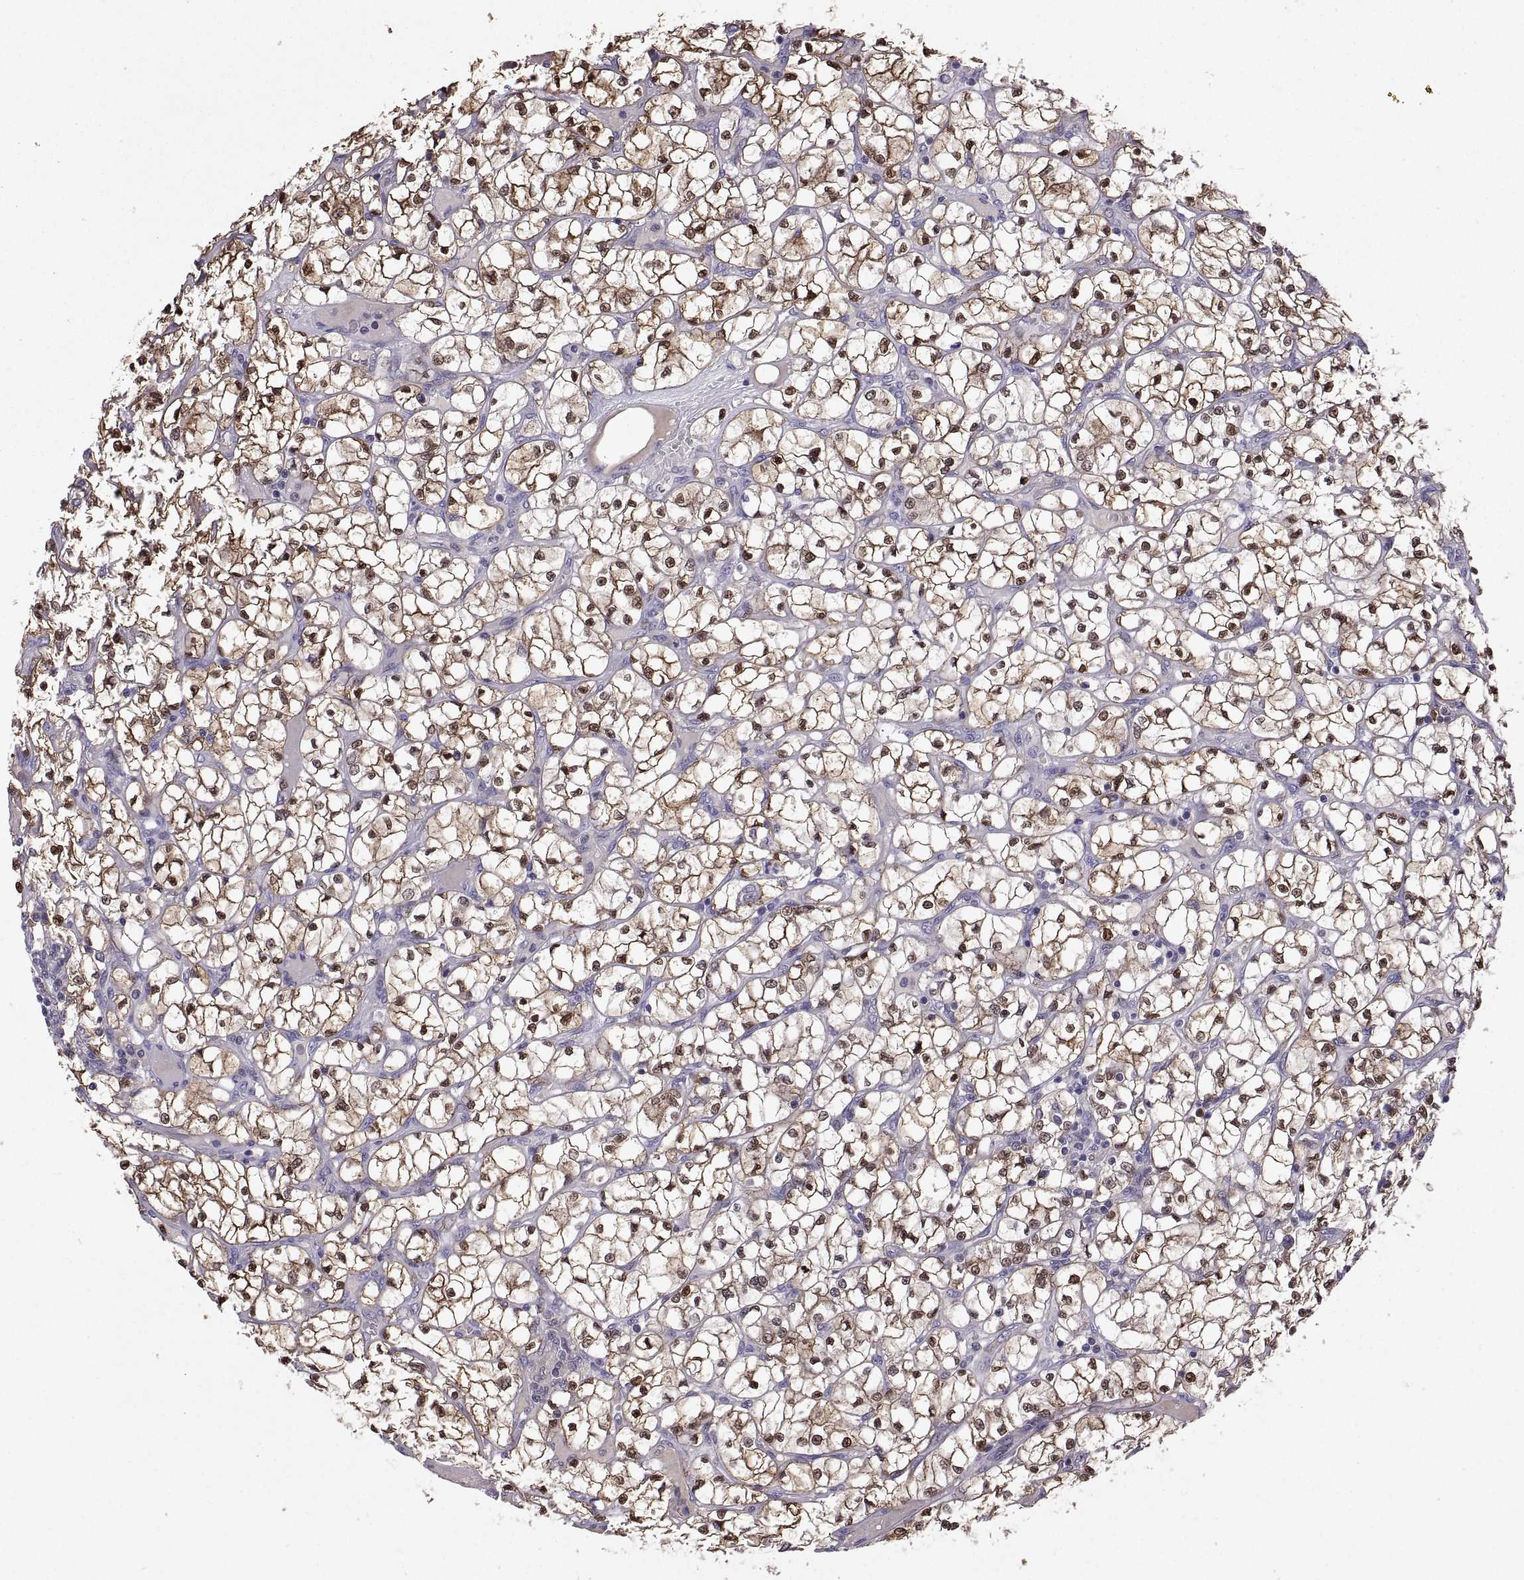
{"staining": {"intensity": "strong", "quantity": ">75%", "location": "cytoplasmic/membranous,nuclear"}, "tissue": "renal cancer", "cell_type": "Tumor cells", "image_type": "cancer", "snomed": [{"axis": "morphology", "description": "Adenocarcinoma, NOS"}, {"axis": "topography", "description": "Kidney"}], "caption": "Immunohistochemistry (DAB (3,3'-diaminobenzidine)) staining of human renal cancer reveals strong cytoplasmic/membranous and nuclear protein staining in approximately >75% of tumor cells. (IHC, brightfield microscopy, high magnification).", "gene": "FGF9", "patient": {"sex": "female", "age": 64}}